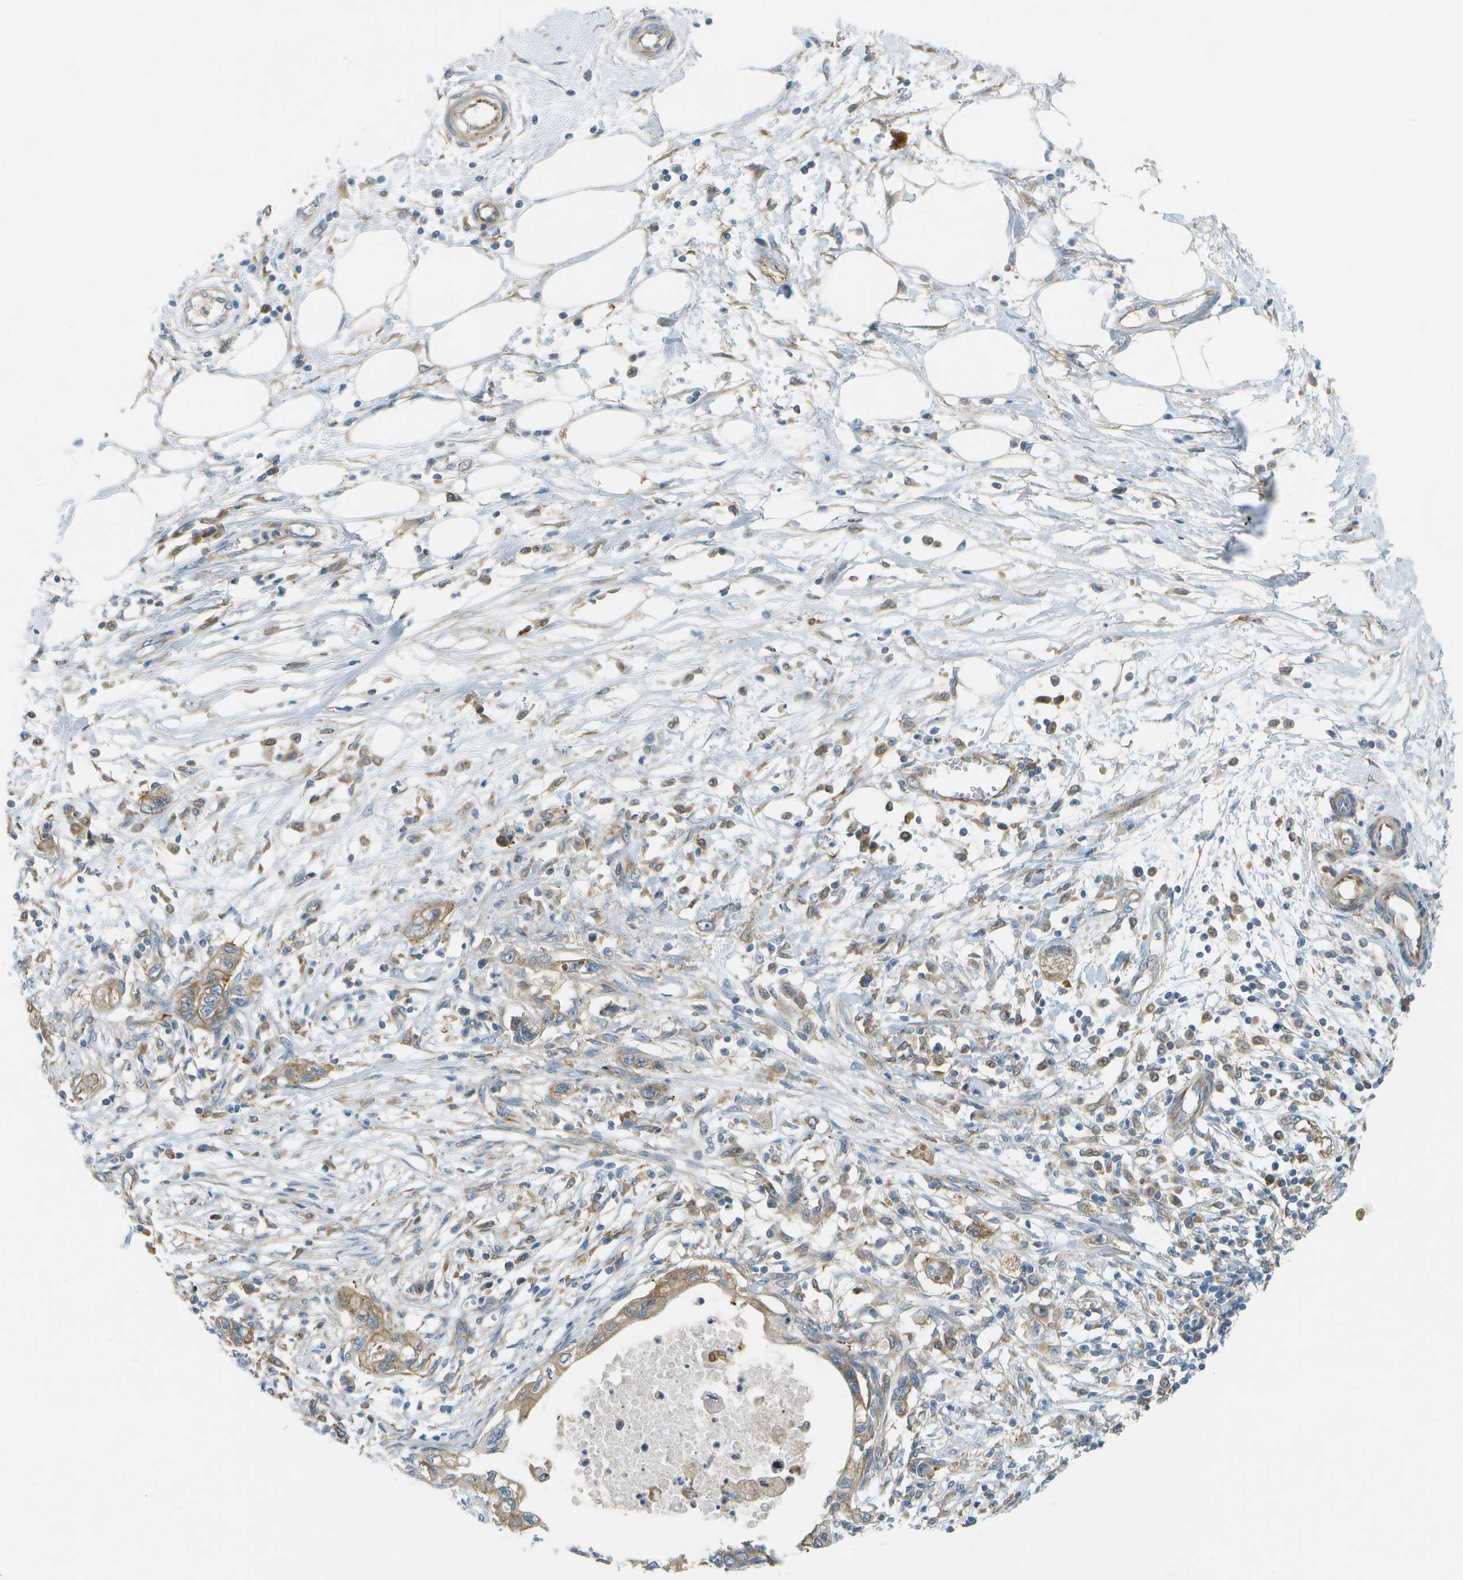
{"staining": {"intensity": "moderate", "quantity": ">75%", "location": "cytoplasmic/membranous"}, "tissue": "pancreatic cancer", "cell_type": "Tumor cells", "image_type": "cancer", "snomed": [{"axis": "morphology", "description": "Adenocarcinoma, NOS"}, {"axis": "topography", "description": "Pancreas"}], "caption": "Immunohistochemical staining of human pancreatic adenocarcinoma shows moderate cytoplasmic/membranous protein positivity in approximately >75% of tumor cells.", "gene": "WNK2", "patient": {"sex": "male", "age": 56}}